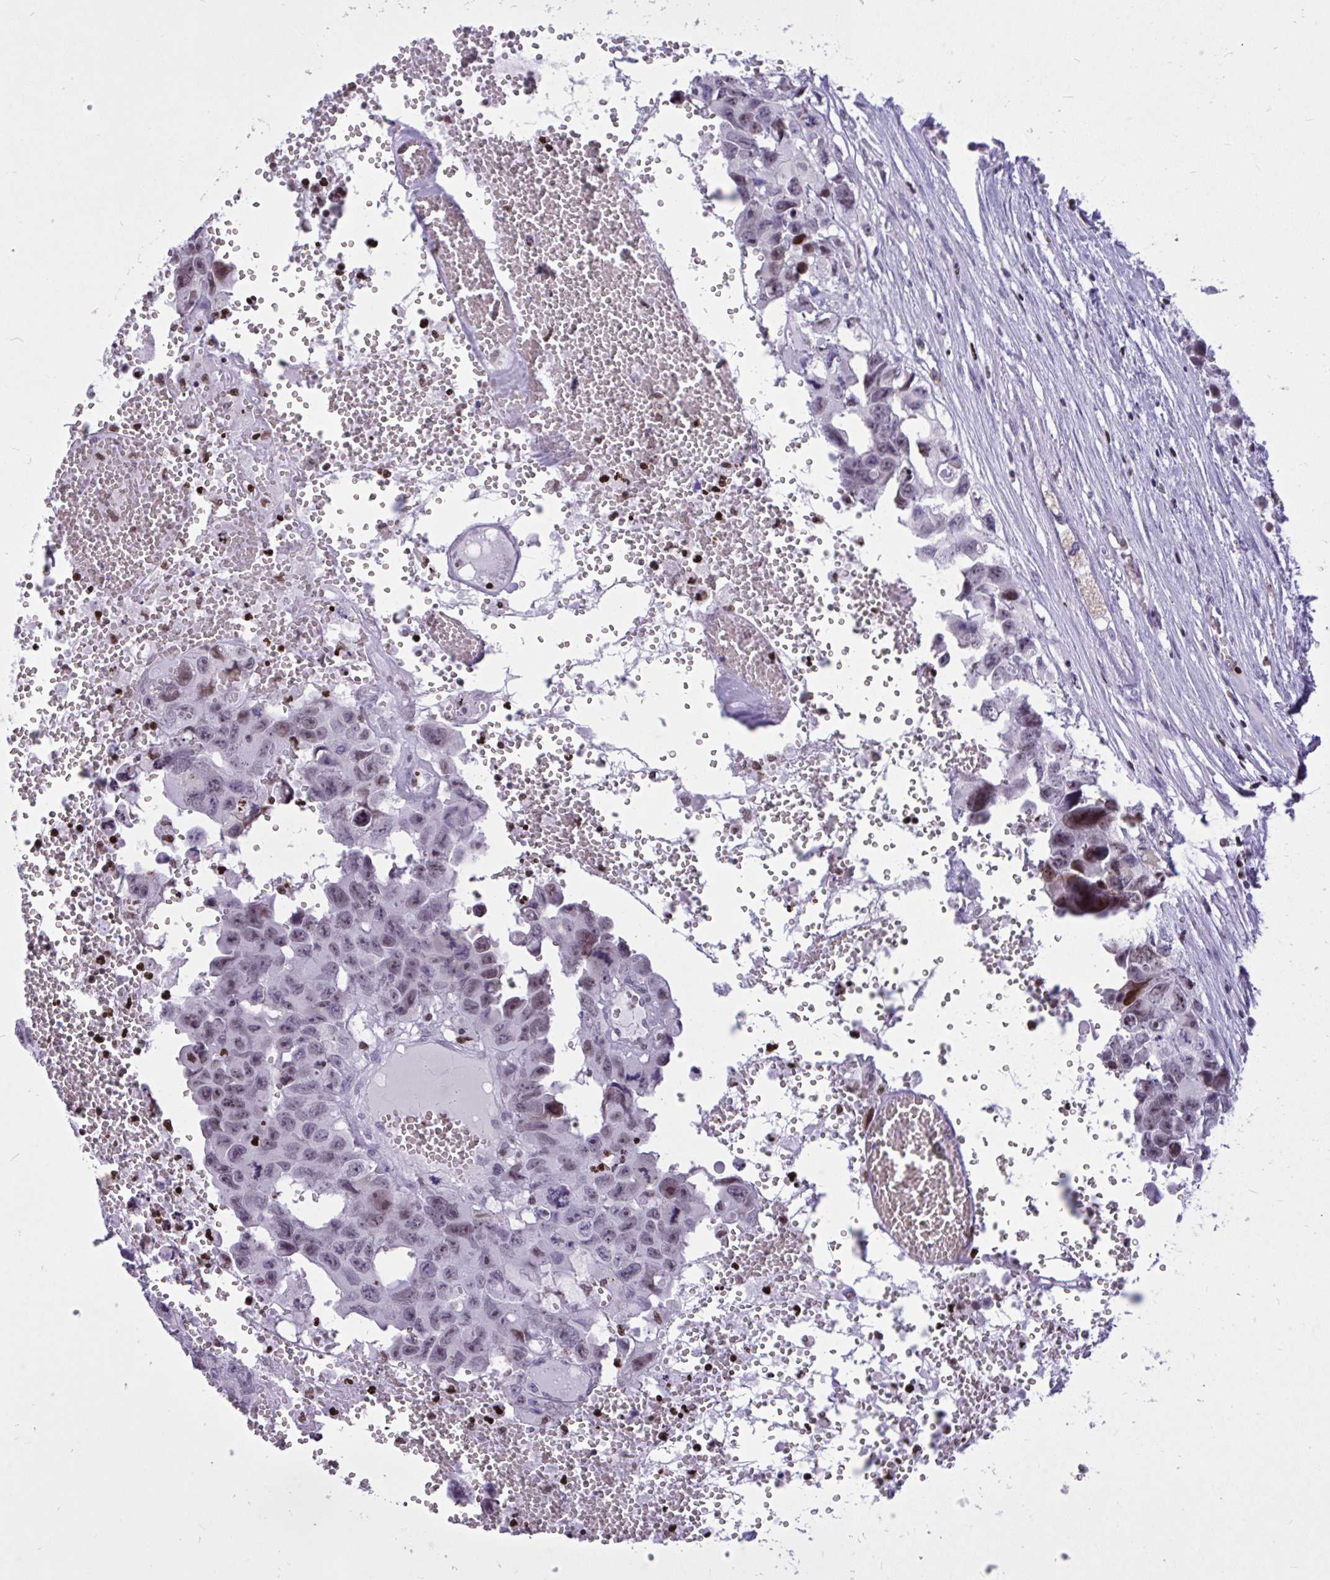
{"staining": {"intensity": "weak", "quantity": "<25%", "location": "nuclear"}, "tissue": "testis cancer", "cell_type": "Tumor cells", "image_type": "cancer", "snomed": [{"axis": "morphology", "description": "Seminoma, NOS"}, {"axis": "topography", "description": "Testis"}], "caption": "Immunohistochemical staining of human seminoma (testis) demonstrates no significant expression in tumor cells.", "gene": "HMGB2", "patient": {"sex": "male", "age": 26}}